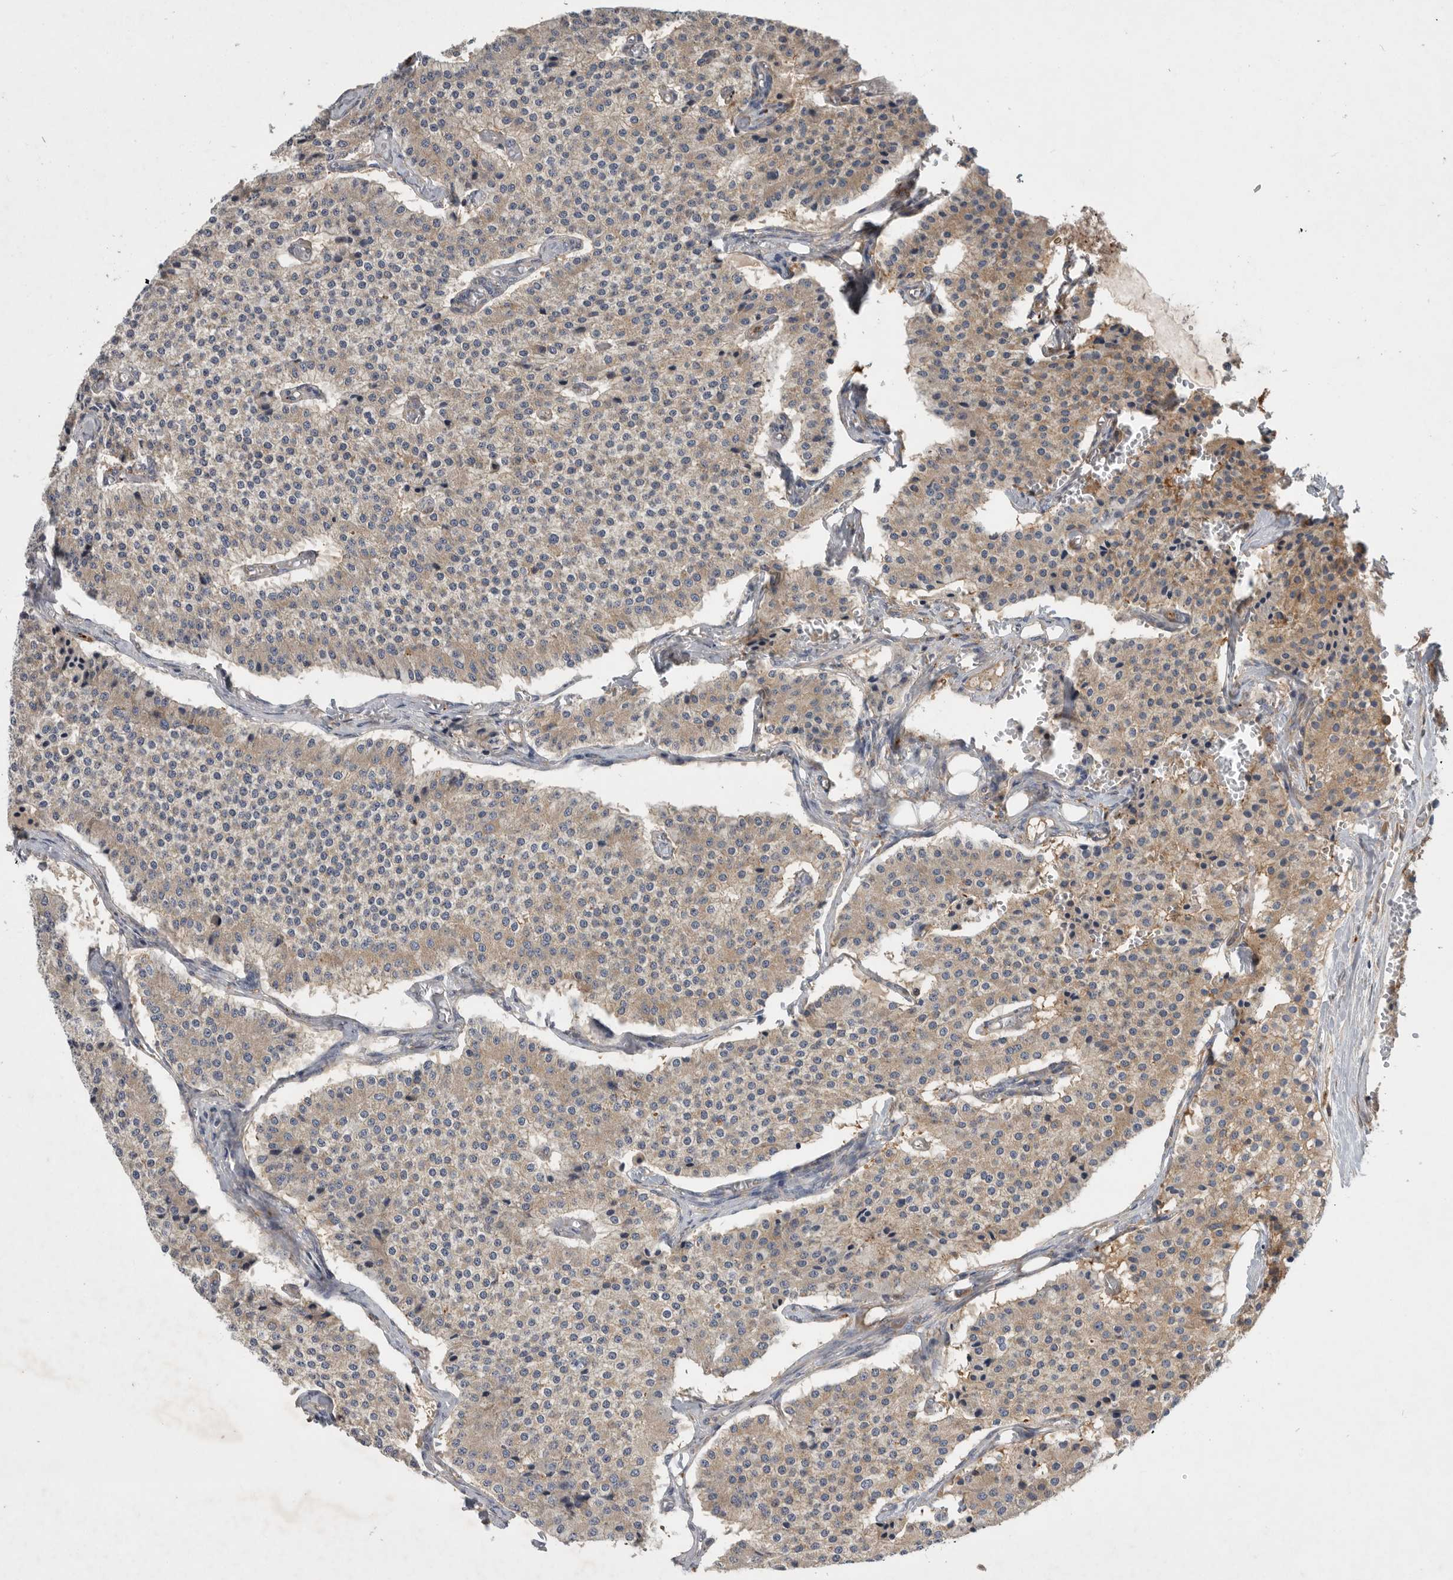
{"staining": {"intensity": "weak", "quantity": "<25%", "location": "cytoplasmic/membranous"}, "tissue": "carcinoid", "cell_type": "Tumor cells", "image_type": "cancer", "snomed": [{"axis": "morphology", "description": "Carcinoid, malignant, NOS"}, {"axis": "topography", "description": "Colon"}], "caption": "Protein analysis of malignant carcinoid reveals no significant staining in tumor cells.", "gene": "C1orf109", "patient": {"sex": "female", "age": 52}}